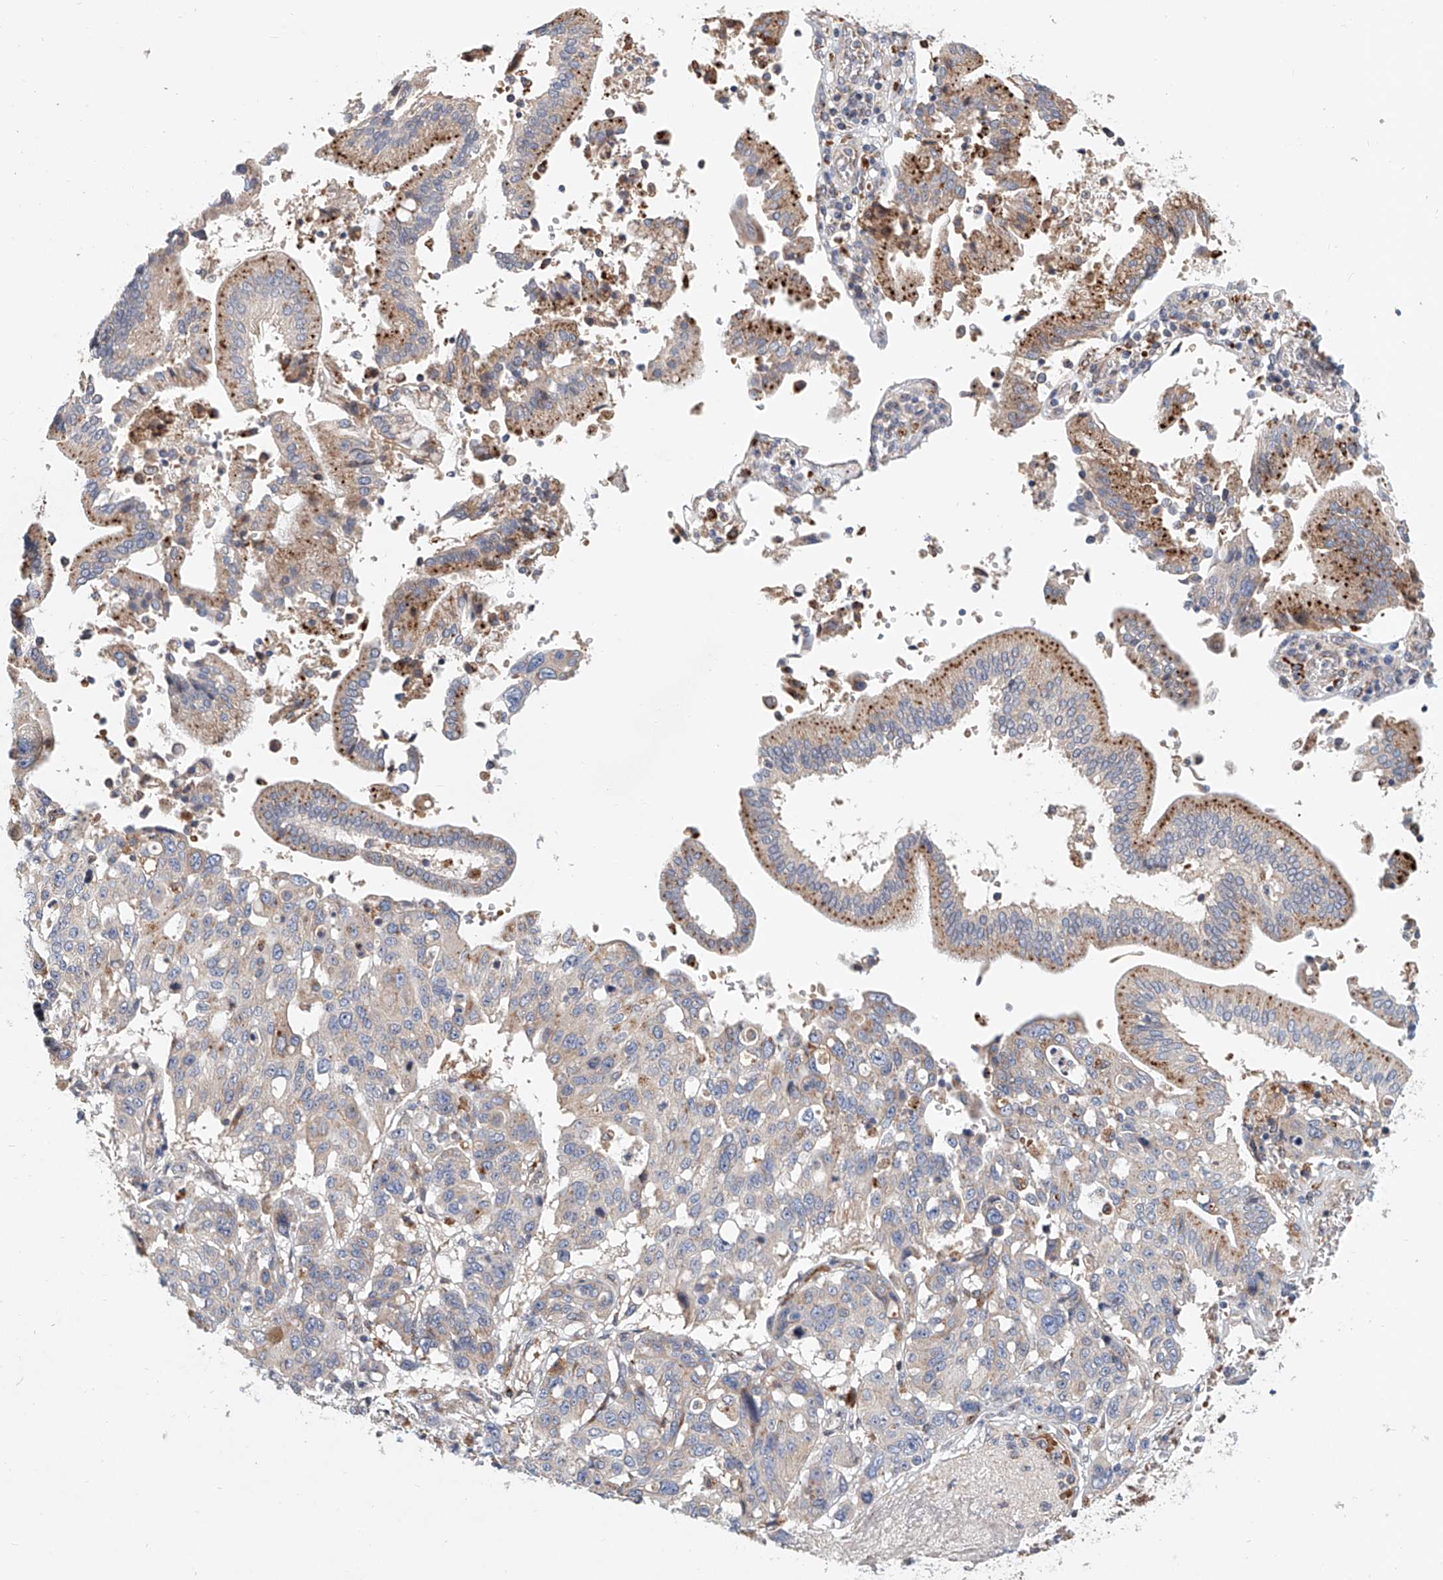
{"staining": {"intensity": "negative", "quantity": "none", "location": "none"}, "tissue": "pancreatic cancer", "cell_type": "Tumor cells", "image_type": "cancer", "snomed": [{"axis": "morphology", "description": "Adenocarcinoma, NOS"}, {"axis": "topography", "description": "Pancreas"}], "caption": "Tumor cells are negative for brown protein staining in pancreatic adenocarcinoma.", "gene": "HGSNAT", "patient": {"sex": "male", "age": 46}}